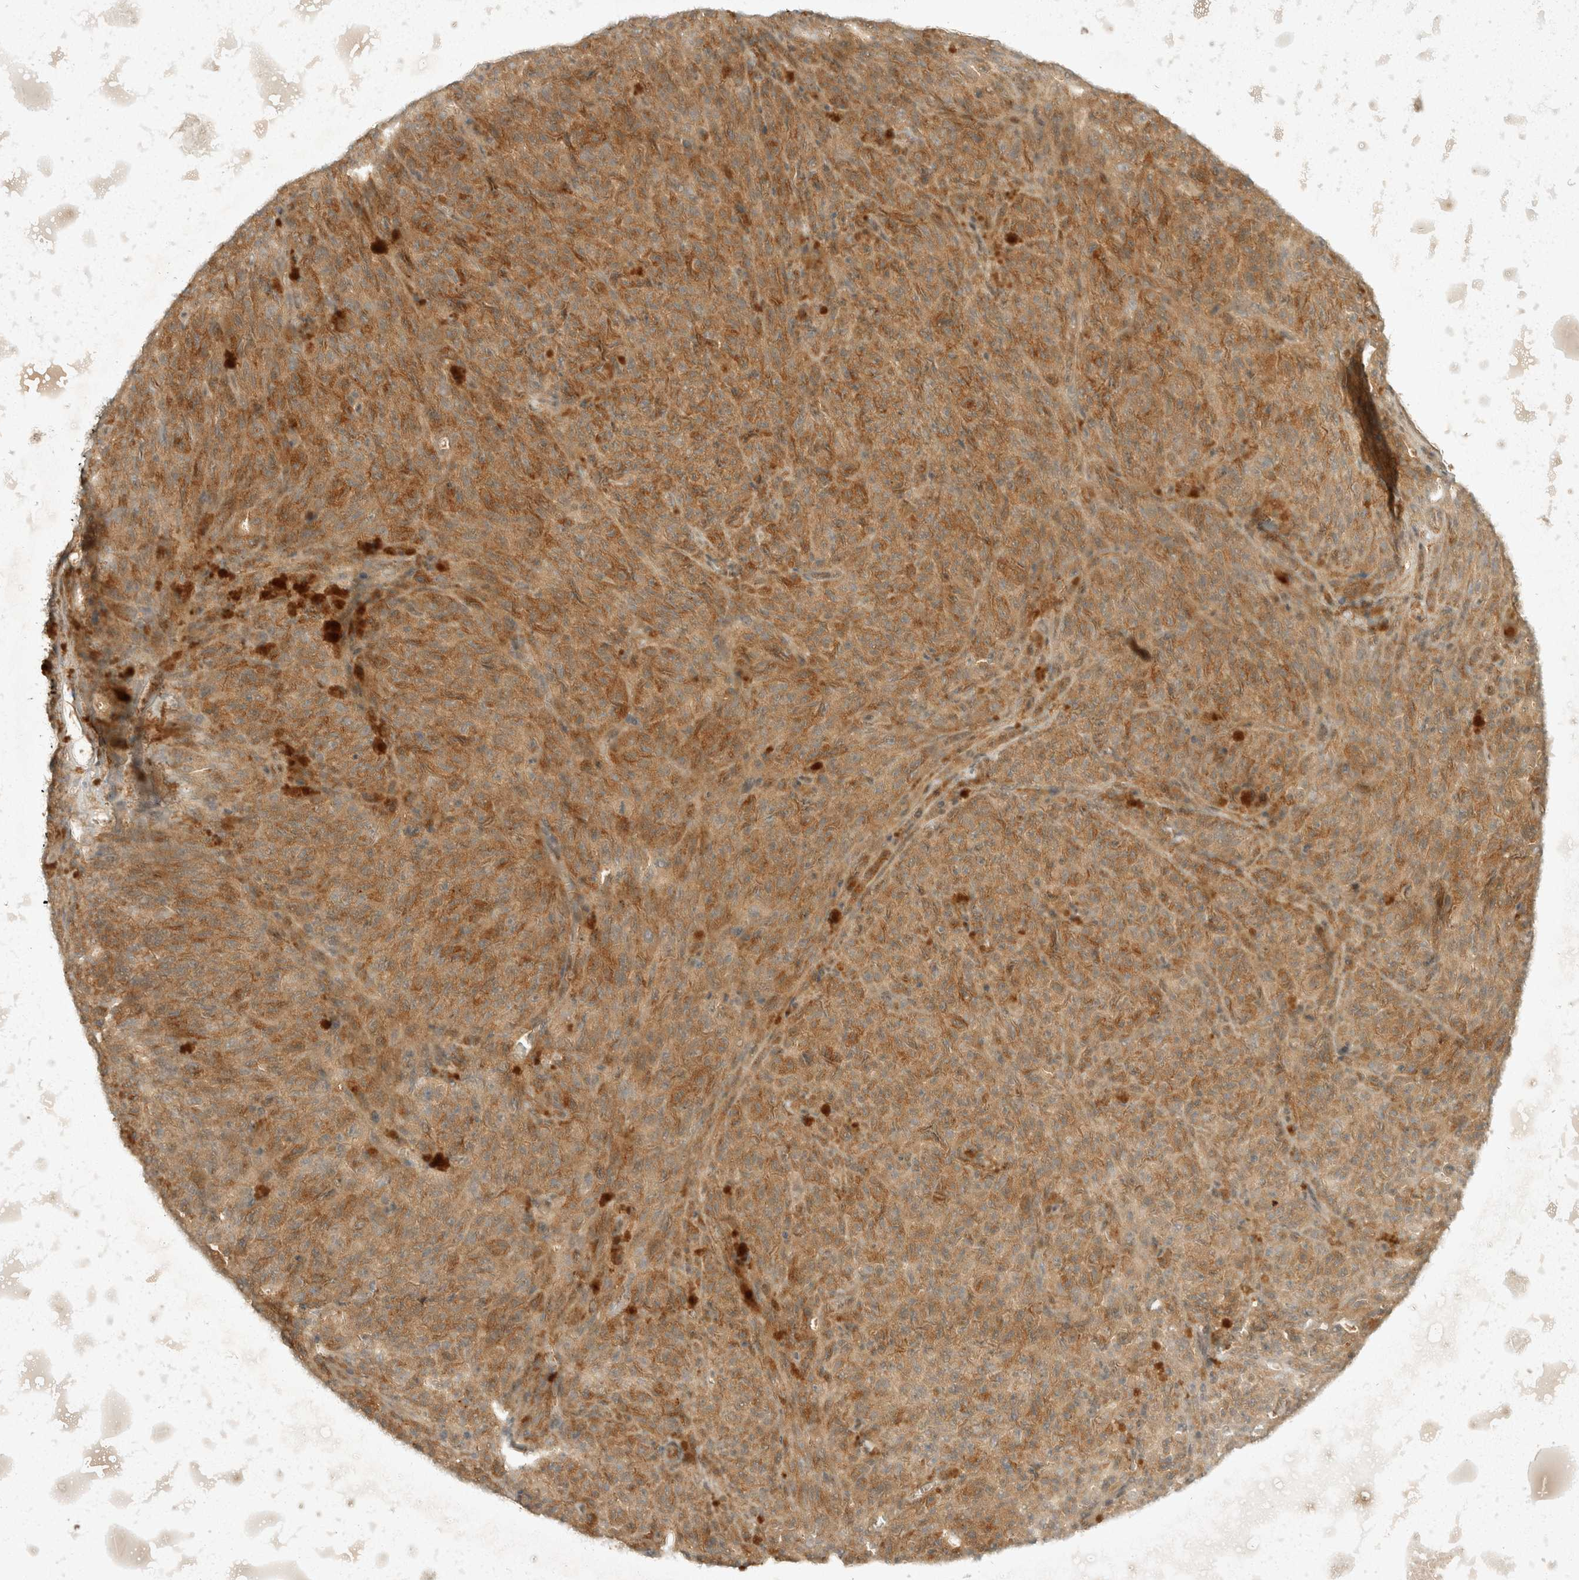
{"staining": {"intensity": "moderate", "quantity": ">75%", "location": "cytoplasmic/membranous"}, "tissue": "melanoma", "cell_type": "Tumor cells", "image_type": "cancer", "snomed": [{"axis": "morphology", "description": "Malignant melanoma, NOS"}, {"axis": "topography", "description": "Skin"}], "caption": "Human malignant melanoma stained with a protein marker reveals moderate staining in tumor cells.", "gene": "TOM1L2", "patient": {"sex": "female", "age": 82}}